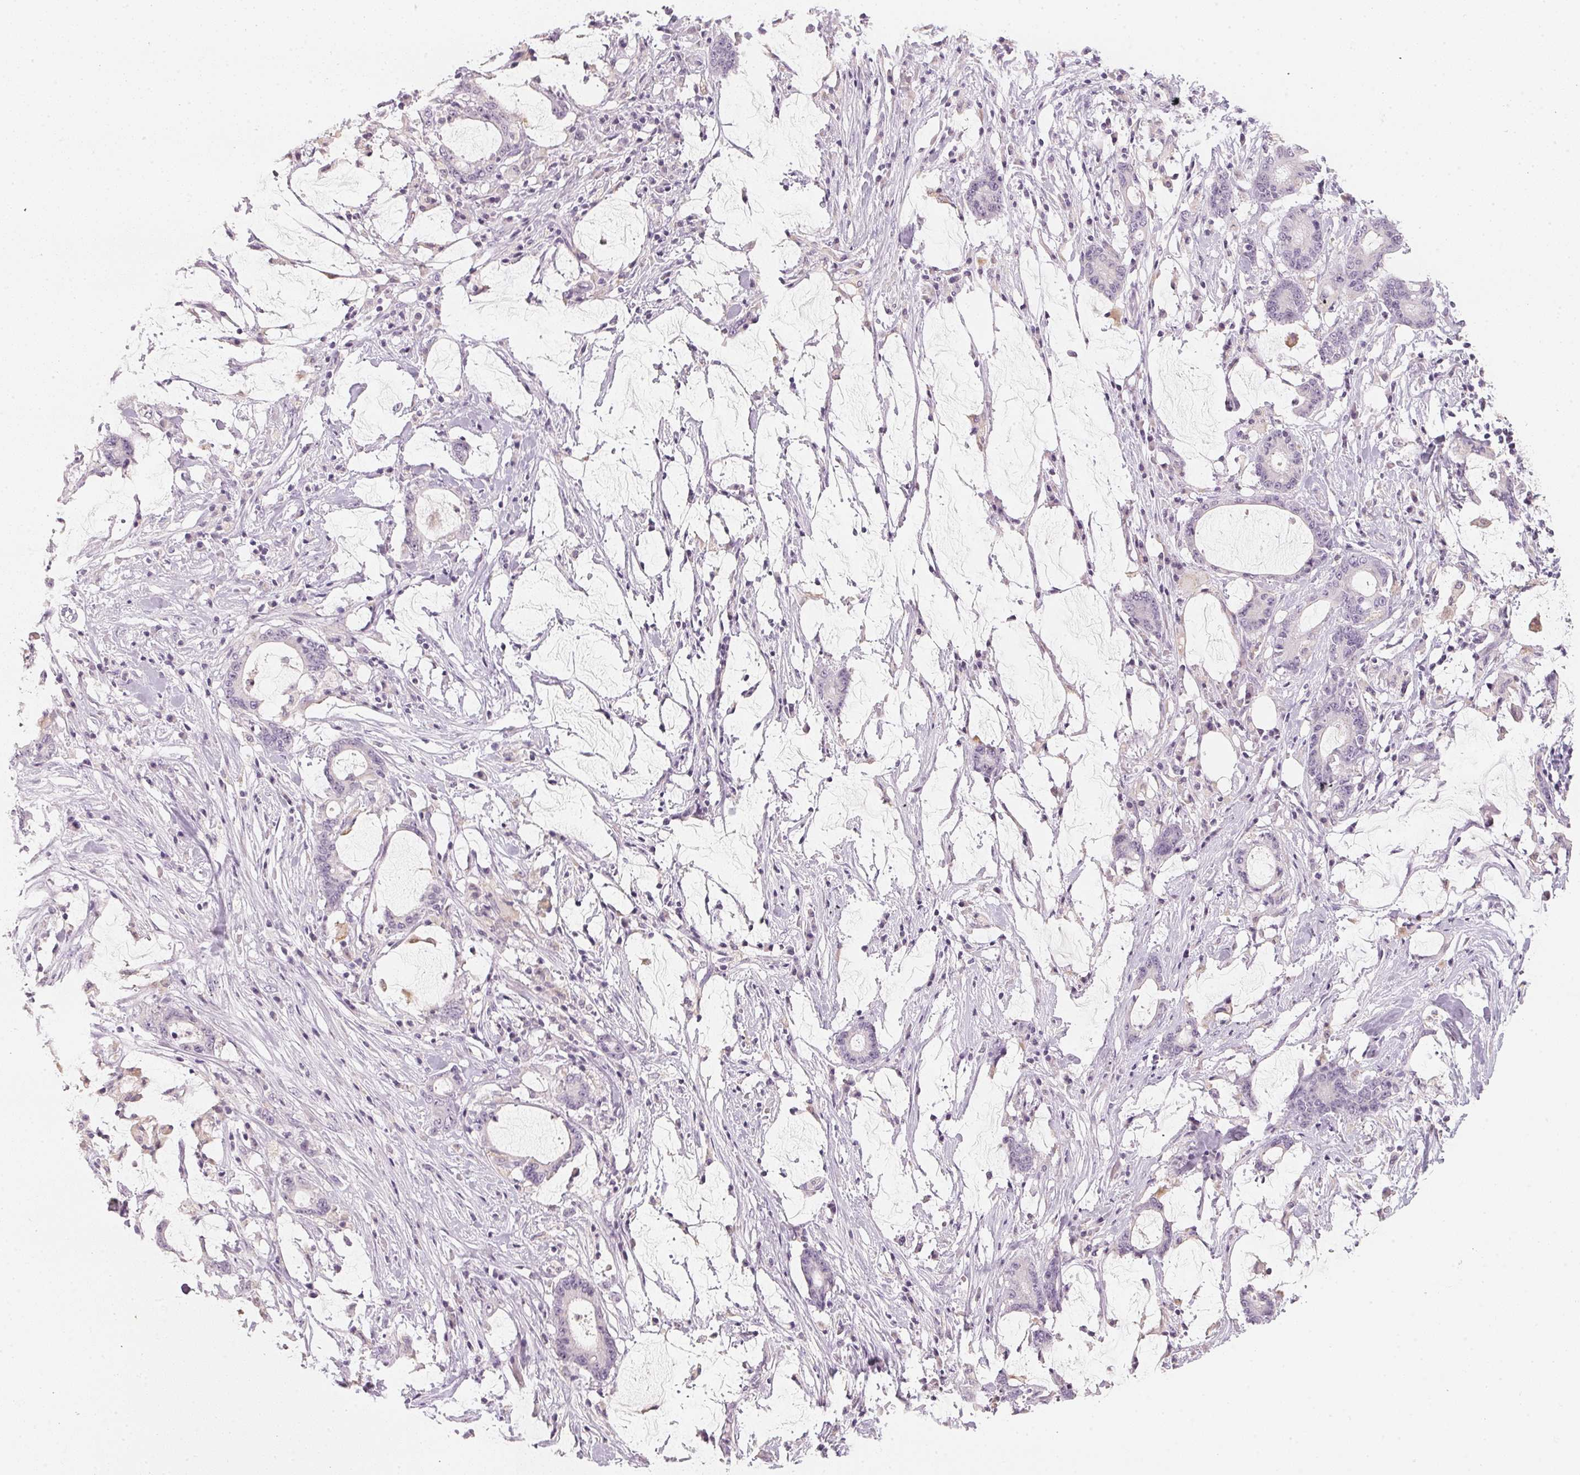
{"staining": {"intensity": "negative", "quantity": "none", "location": "none"}, "tissue": "stomach cancer", "cell_type": "Tumor cells", "image_type": "cancer", "snomed": [{"axis": "morphology", "description": "Adenocarcinoma, NOS"}, {"axis": "topography", "description": "Stomach, upper"}], "caption": "DAB (3,3'-diaminobenzidine) immunohistochemical staining of human adenocarcinoma (stomach) displays no significant expression in tumor cells.", "gene": "CFAP276", "patient": {"sex": "male", "age": 68}}